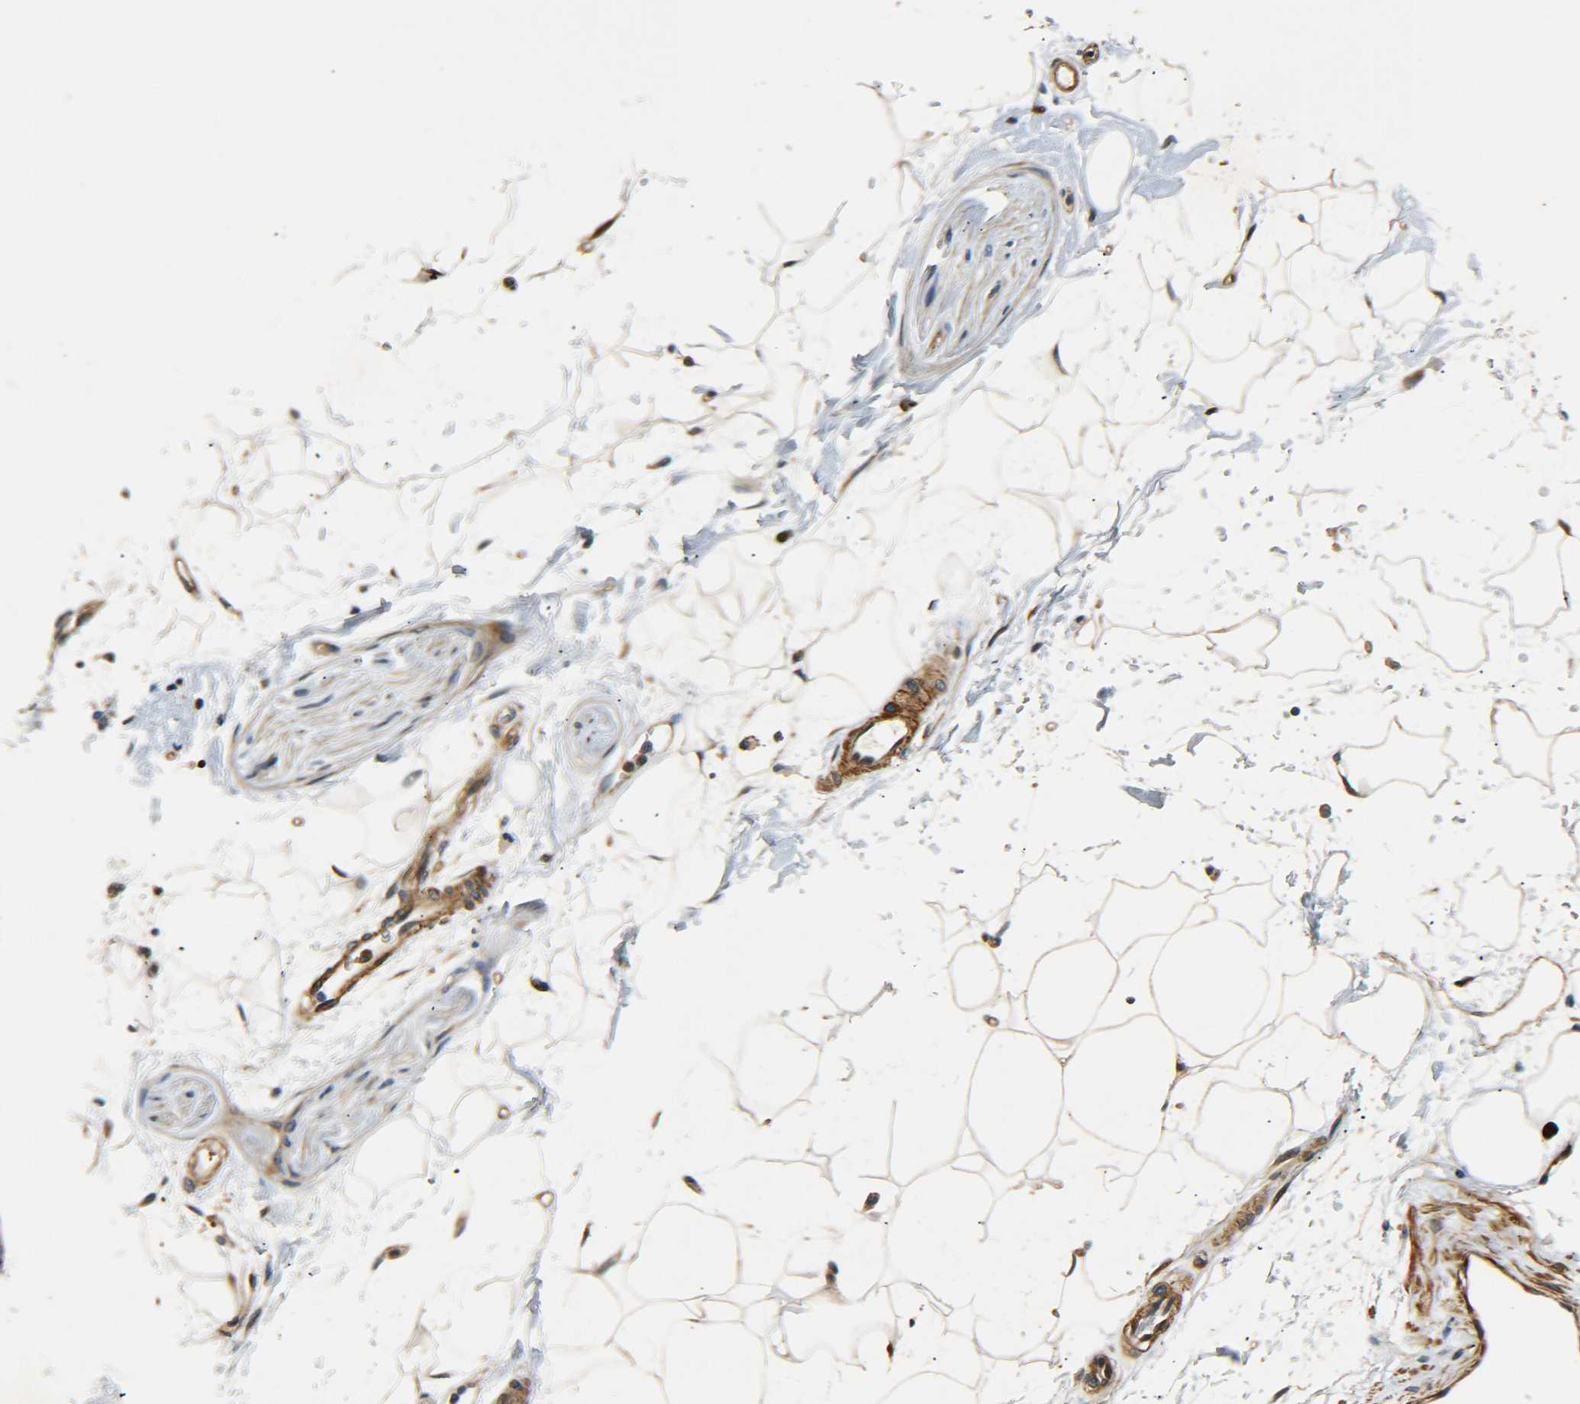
{"staining": {"intensity": "moderate", "quantity": "<25%", "location": "cytoplasmic/membranous"}, "tissue": "adipose tissue", "cell_type": "Adipocytes", "image_type": "normal", "snomed": [{"axis": "morphology", "description": "Normal tissue, NOS"}, {"axis": "topography", "description": "Soft tissue"}], "caption": "Adipocytes show moderate cytoplasmic/membranous positivity in approximately <25% of cells in normal adipose tissue.", "gene": "MEIS1", "patient": {"sex": "male", "age": 72}}